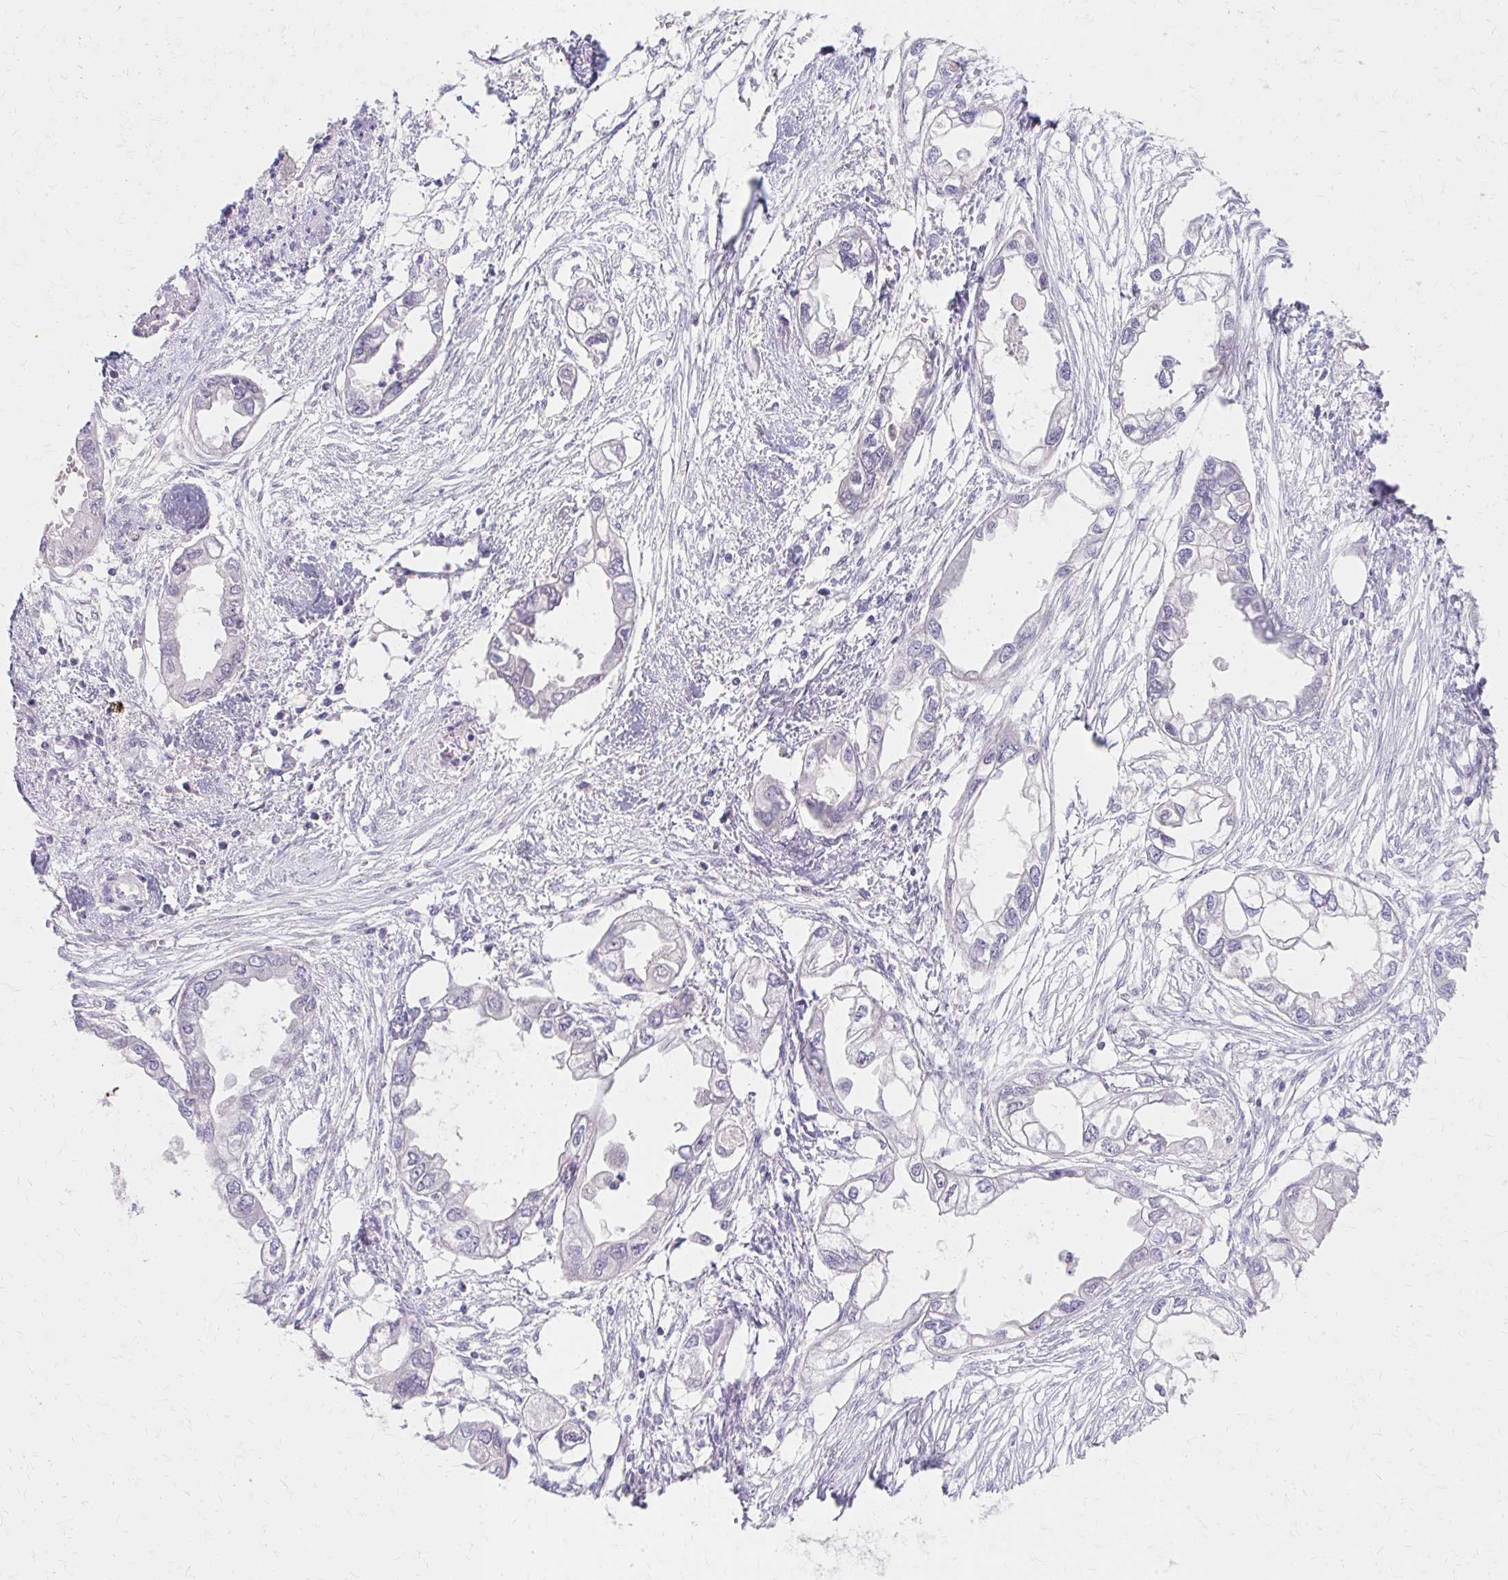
{"staining": {"intensity": "negative", "quantity": "none", "location": "none"}, "tissue": "endometrial cancer", "cell_type": "Tumor cells", "image_type": "cancer", "snomed": [{"axis": "morphology", "description": "Adenocarcinoma, NOS"}, {"axis": "morphology", "description": "Adenocarcinoma, metastatic, NOS"}, {"axis": "topography", "description": "Adipose tissue"}, {"axis": "topography", "description": "Endometrium"}], "caption": "A micrograph of endometrial cancer (metastatic adenocarcinoma) stained for a protein shows no brown staining in tumor cells.", "gene": "AZGP1", "patient": {"sex": "female", "age": 67}}